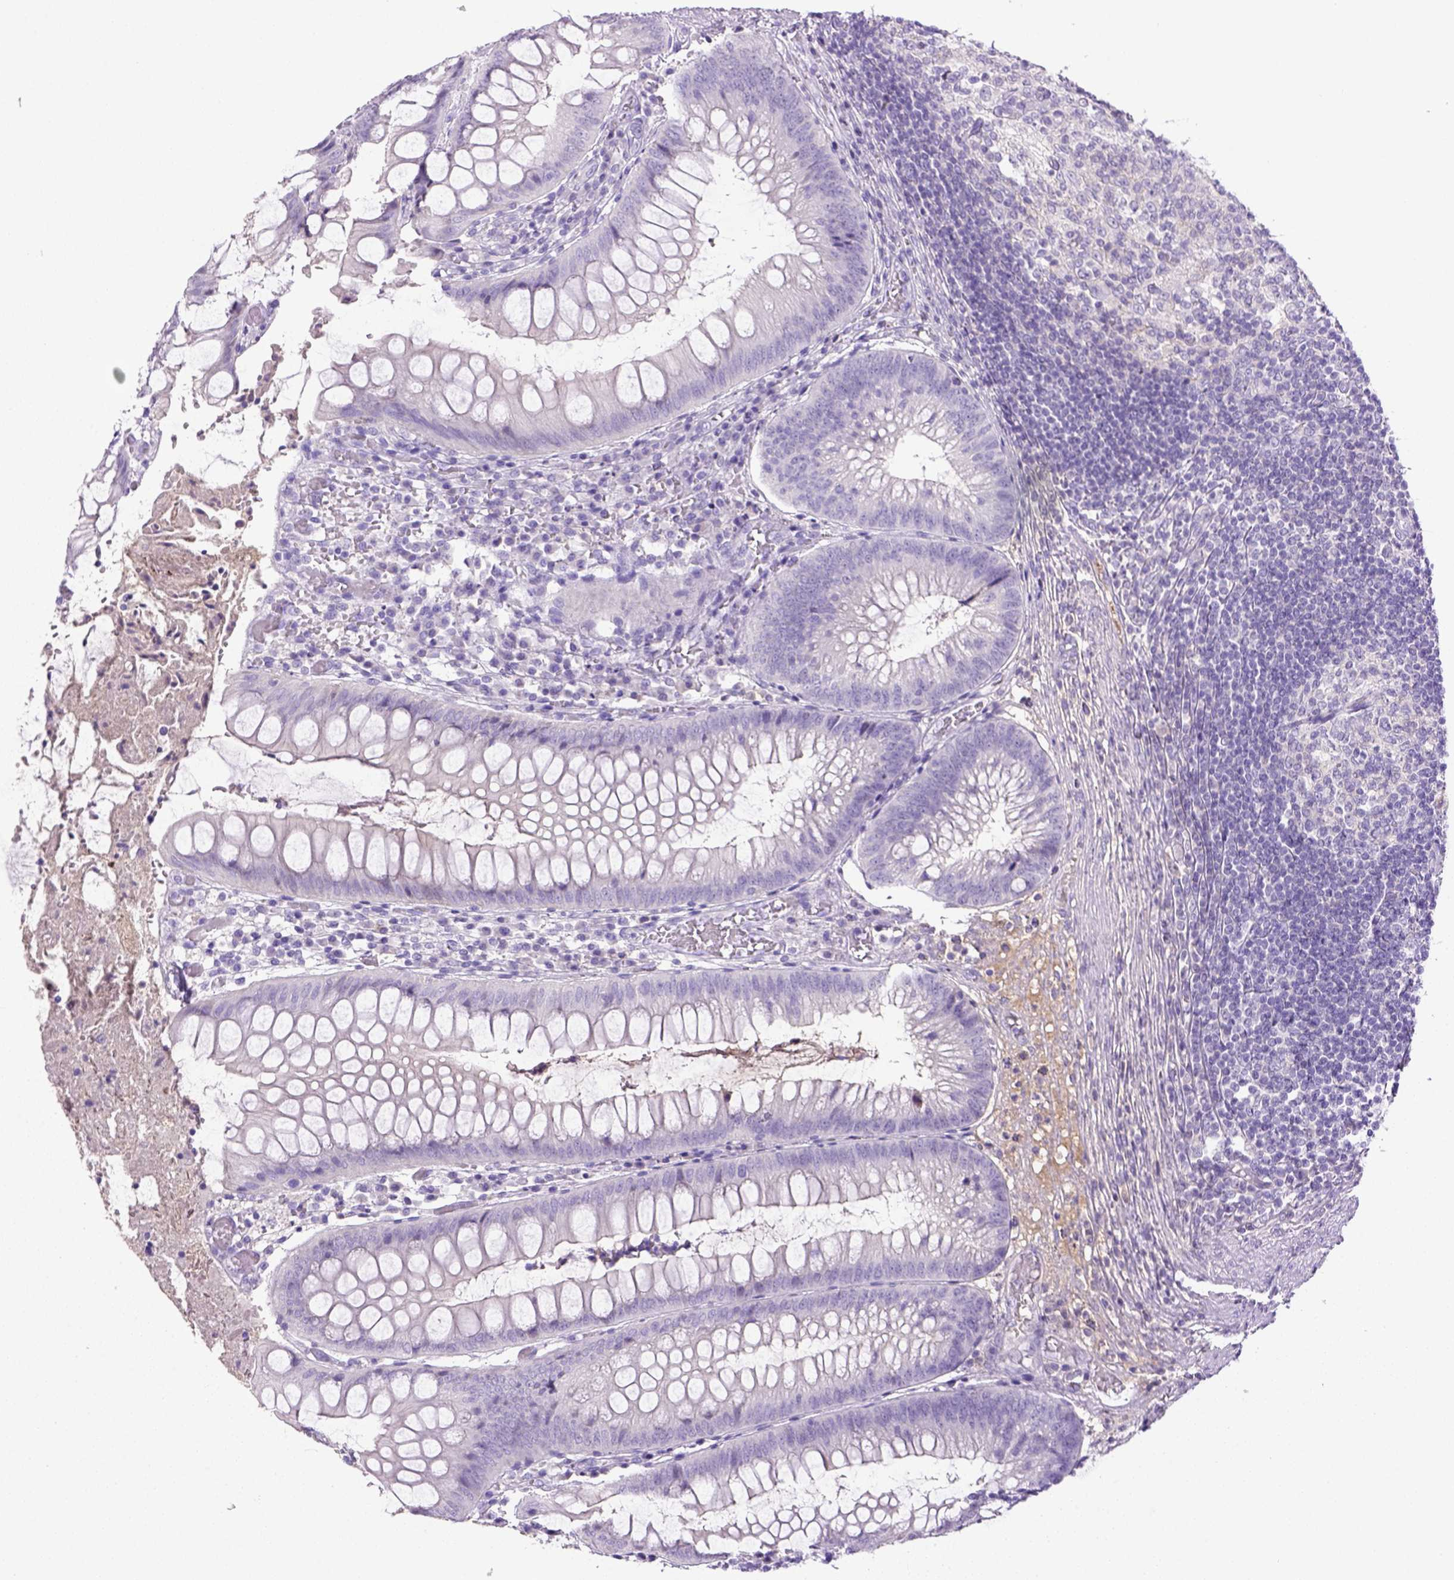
{"staining": {"intensity": "negative", "quantity": "none", "location": "none"}, "tissue": "appendix", "cell_type": "Glandular cells", "image_type": "normal", "snomed": [{"axis": "morphology", "description": "Normal tissue, NOS"}, {"axis": "morphology", "description": "Inflammation, NOS"}, {"axis": "topography", "description": "Appendix"}], "caption": "Histopathology image shows no protein positivity in glandular cells of unremarkable appendix.", "gene": "ITIH4", "patient": {"sex": "male", "age": 16}}